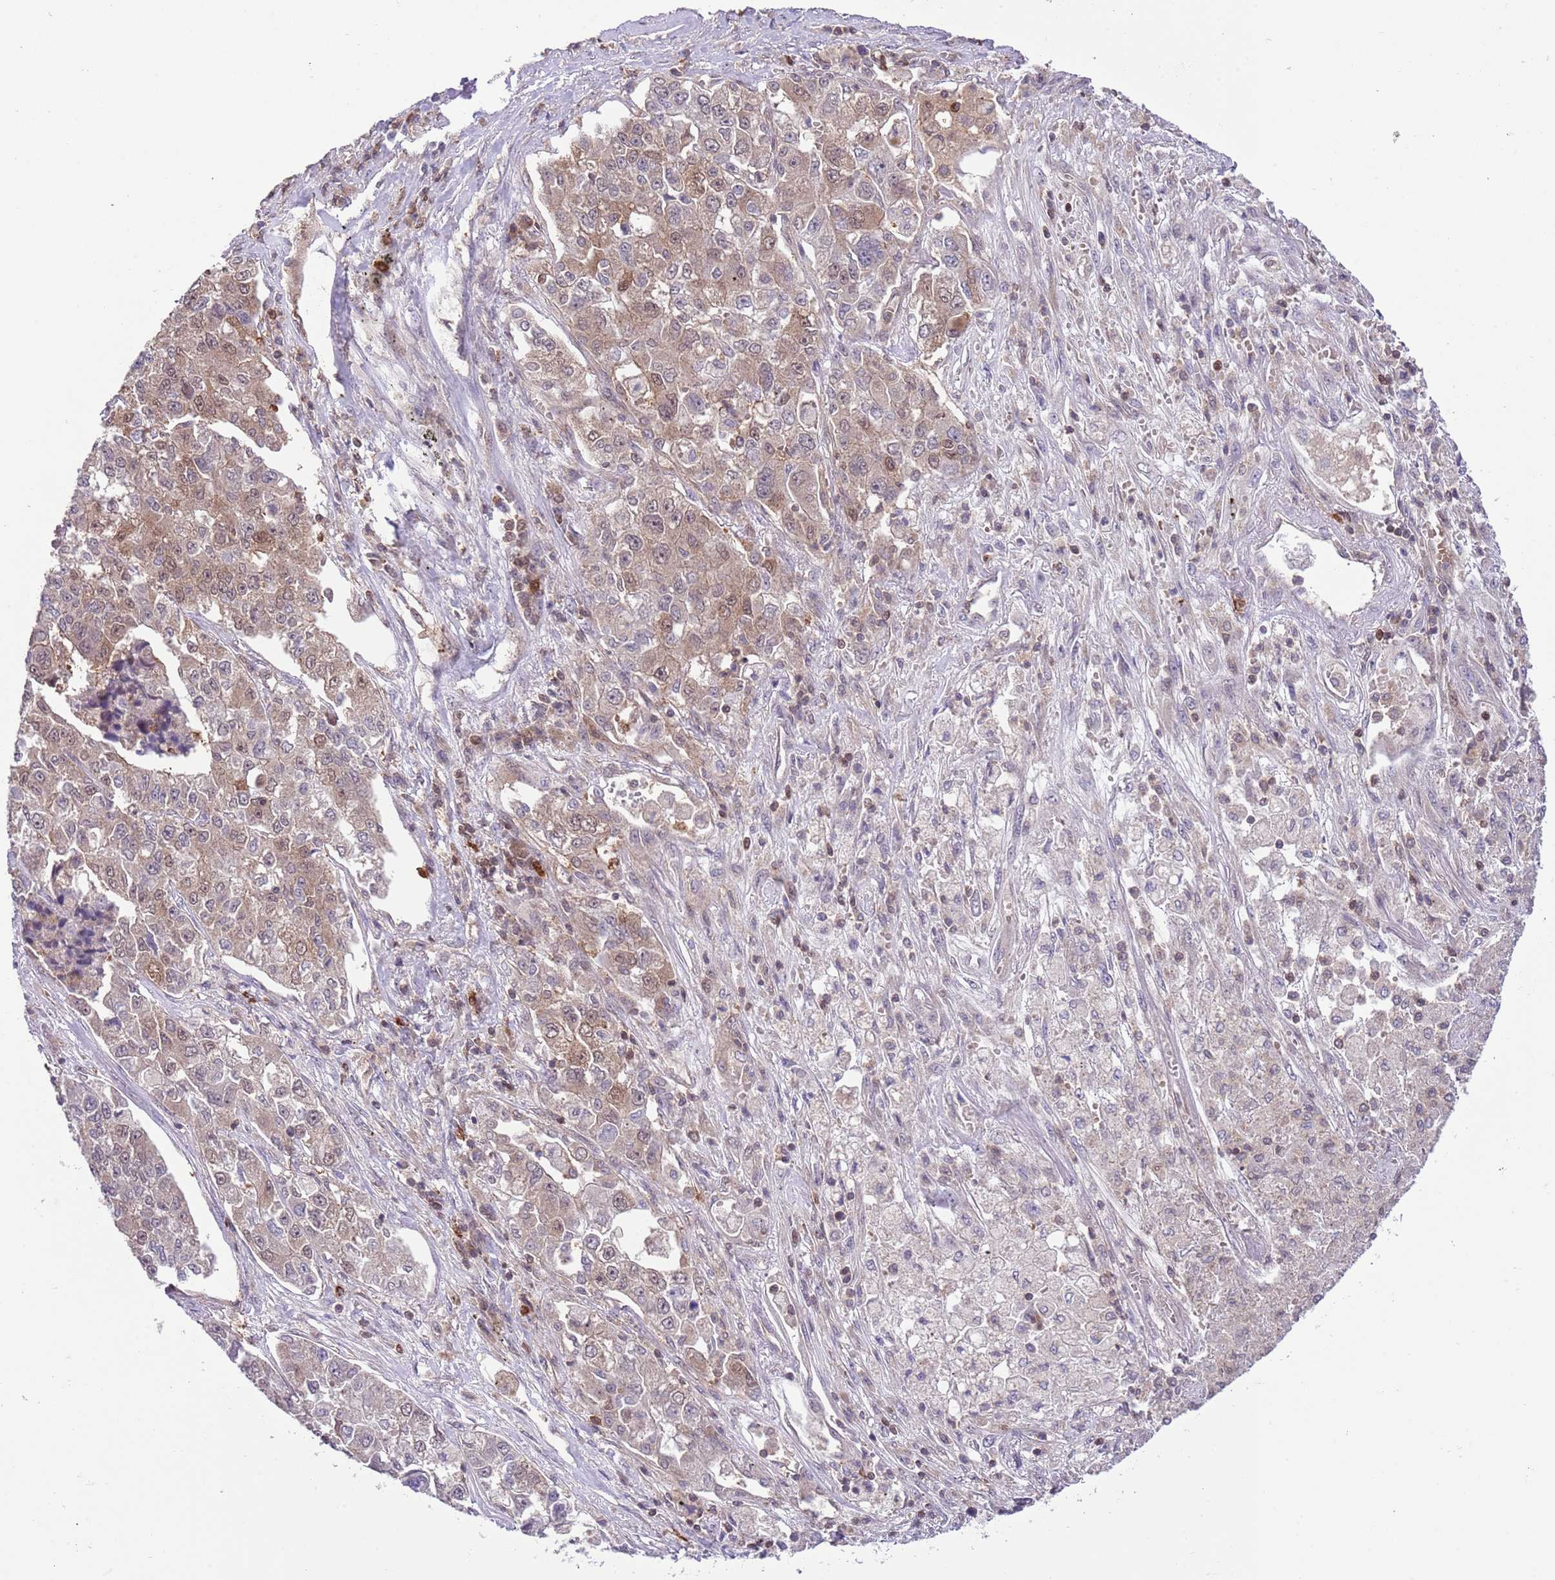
{"staining": {"intensity": "moderate", "quantity": "25%-75%", "location": "cytoplasmic/membranous,nuclear"}, "tissue": "lung cancer", "cell_type": "Tumor cells", "image_type": "cancer", "snomed": [{"axis": "morphology", "description": "Adenocarcinoma, NOS"}, {"axis": "topography", "description": "Lung"}], "caption": "A brown stain highlights moderate cytoplasmic/membranous and nuclear expression of a protein in human lung cancer tumor cells.", "gene": "HDHD2", "patient": {"sex": "male", "age": 49}}